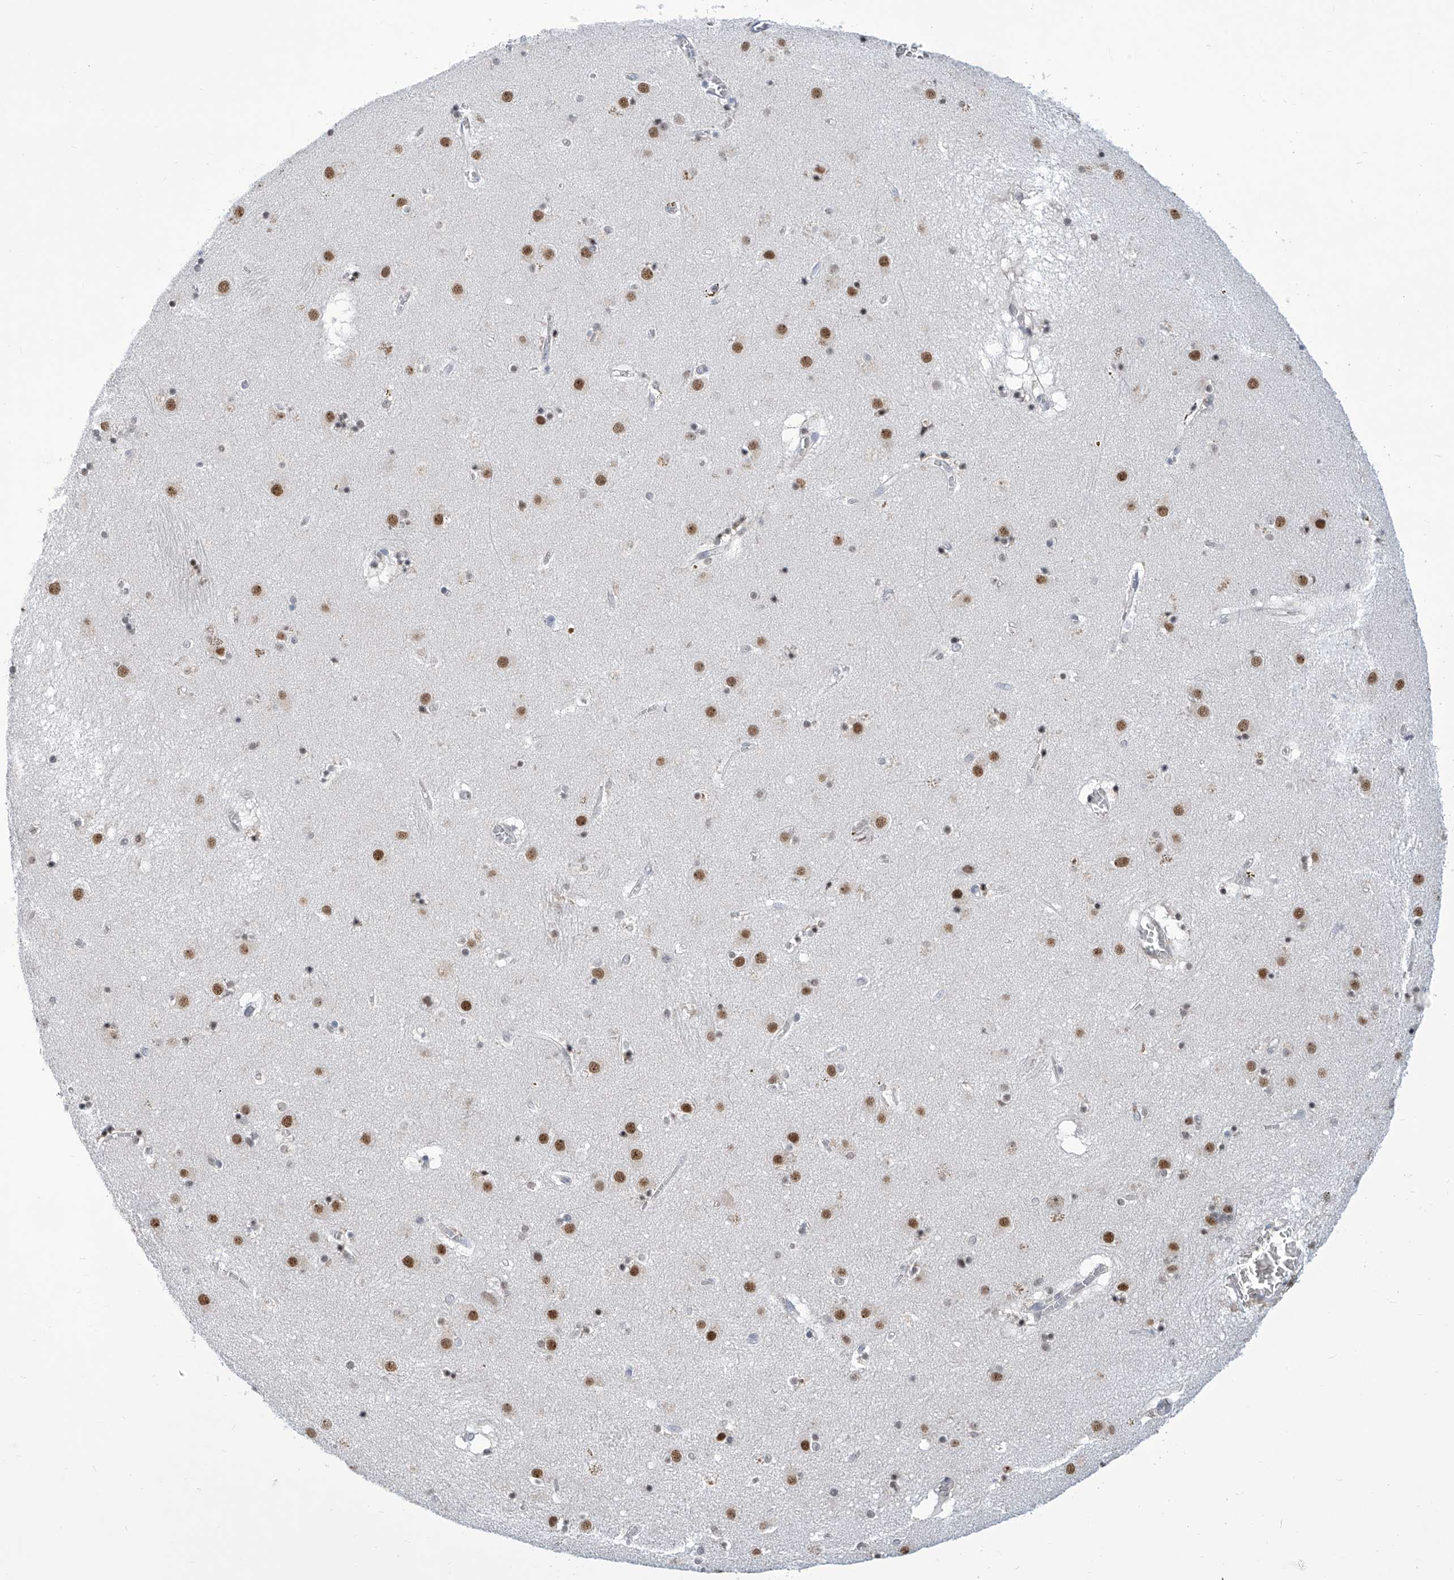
{"staining": {"intensity": "weak", "quantity": "<25%", "location": "nuclear"}, "tissue": "caudate", "cell_type": "Glial cells", "image_type": "normal", "snomed": [{"axis": "morphology", "description": "Normal tissue, NOS"}, {"axis": "topography", "description": "Lateral ventricle wall"}], "caption": "Micrograph shows no protein expression in glial cells of normal caudate. (Brightfield microscopy of DAB (3,3'-diaminobenzidine) immunohistochemistry at high magnification).", "gene": "SREBF2", "patient": {"sex": "male", "age": 70}}